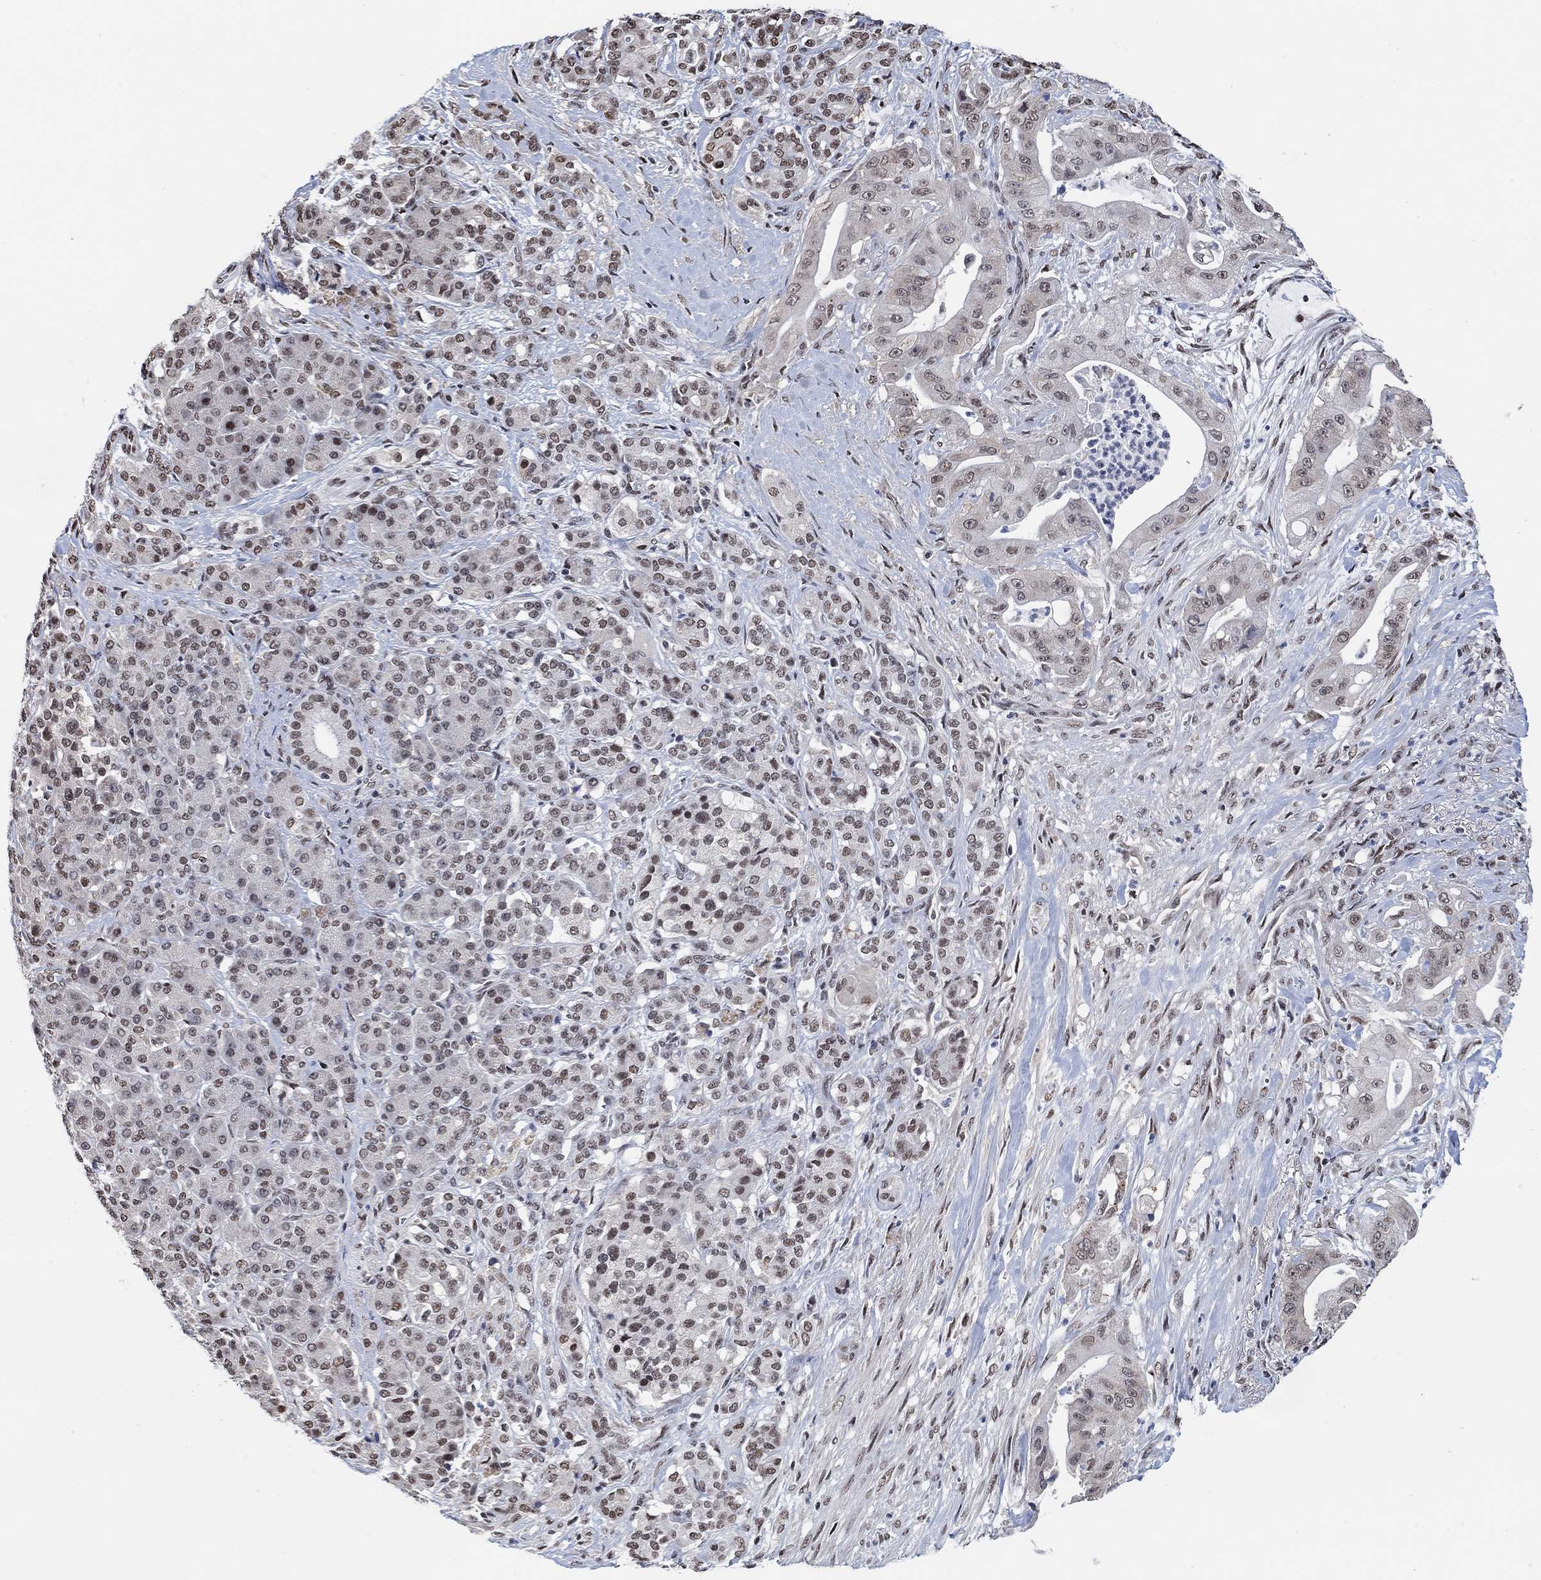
{"staining": {"intensity": "moderate", "quantity": "<25%", "location": "nuclear"}, "tissue": "pancreatic cancer", "cell_type": "Tumor cells", "image_type": "cancer", "snomed": [{"axis": "morphology", "description": "Normal tissue, NOS"}, {"axis": "morphology", "description": "Inflammation, NOS"}, {"axis": "morphology", "description": "Adenocarcinoma, NOS"}, {"axis": "topography", "description": "Pancreas"}], "caption": "Immunohistochemistry (IHC) of adenocarcinoma (pancreatic) shows low levels of moderate nuclear staining in approximately <25% of tumor cells.", "gene": "USP39", "patient": {"sex": "male", "age": 57}}